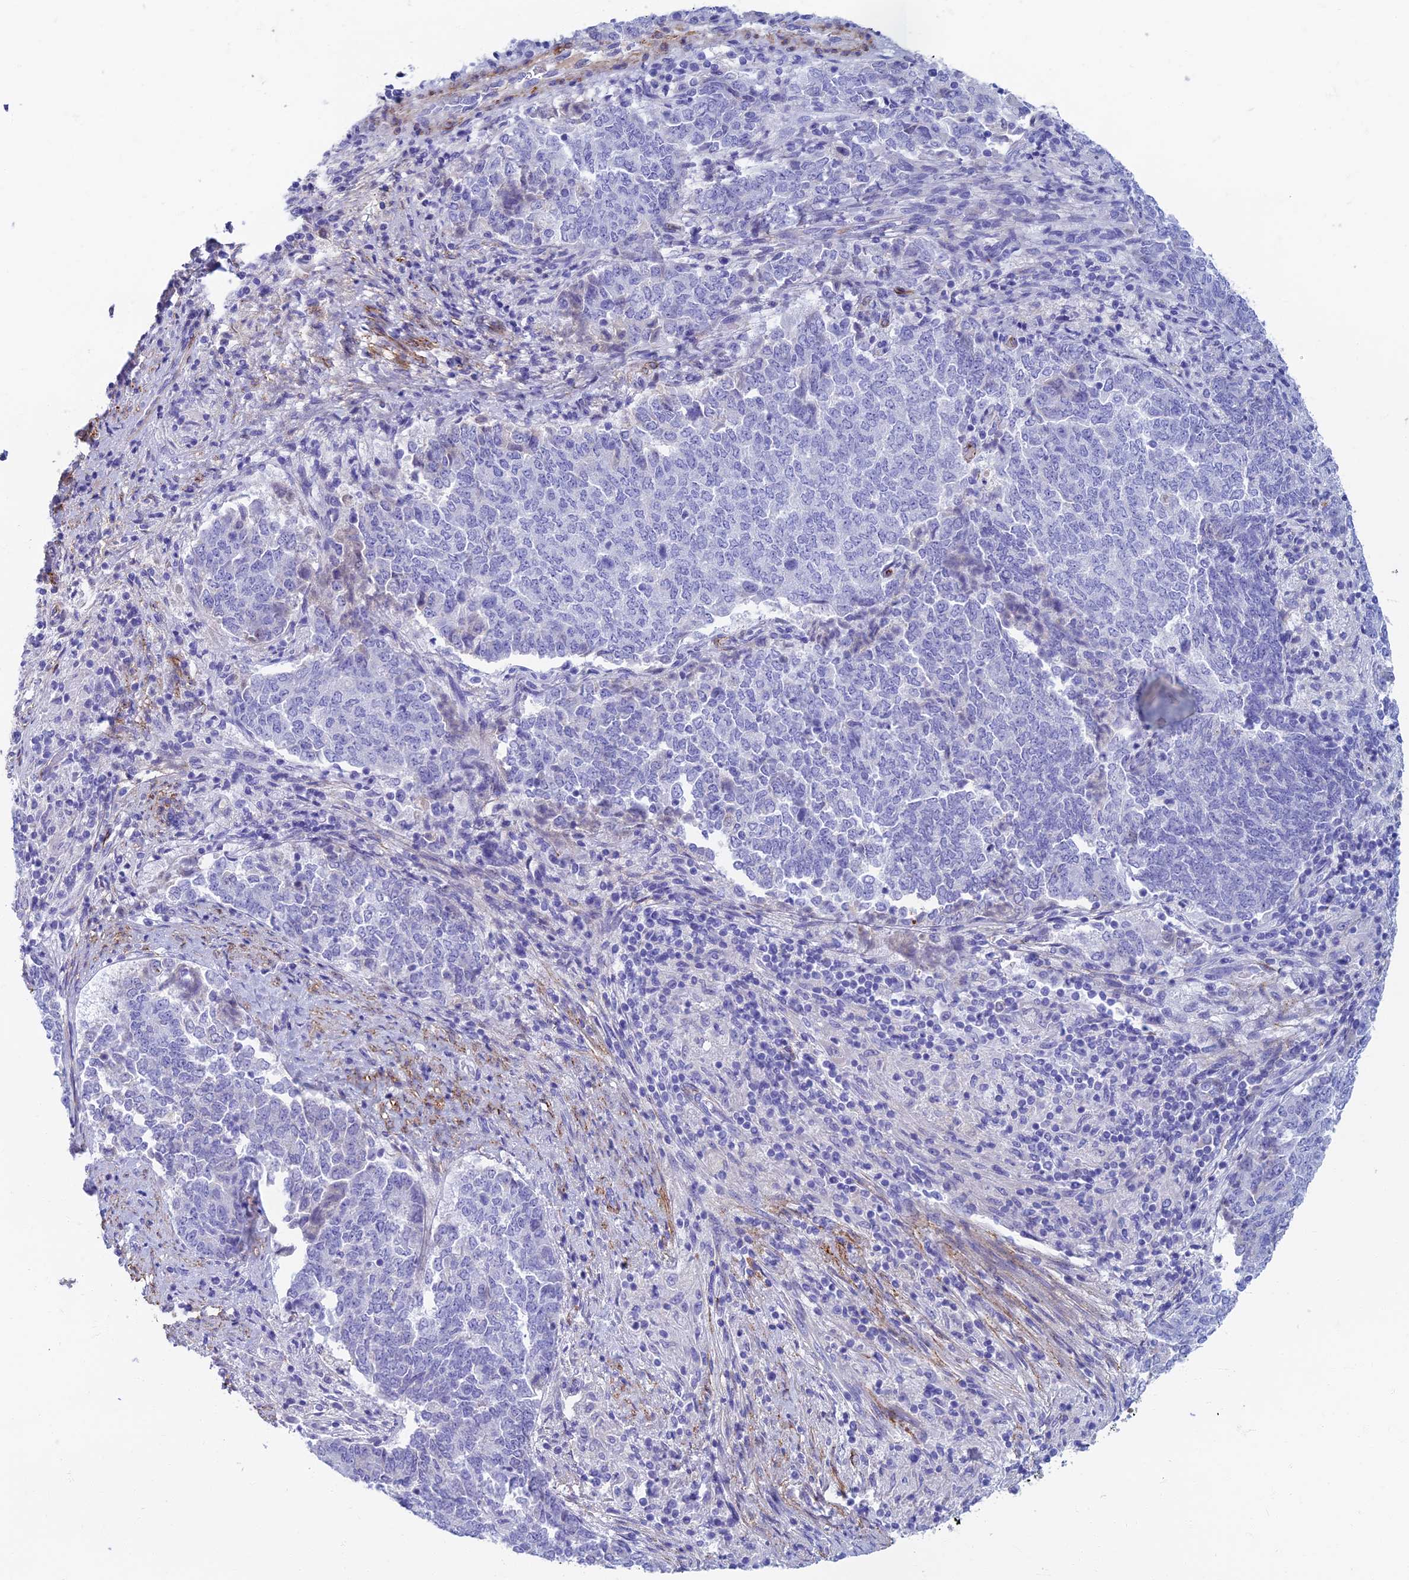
{"staining": {"intensity": "negative", "quantity": "none", "location": "none"}, "tissue": "endometrial cancer", "cell_type": "Tumor cells", "image_type": "cancer", "snomed": [{"axis": "morphology", "description": "Adenocarcinoma, NOS"}, {"axis": "topography", "description": "Endometrium"}], "caption": "Immunohistochemical staining of endometrial adenocarcinoma demonstrates no significant positivity in tumor cells.", "gene": "ETFRF1", "patient": {"sex": "female", "age": 80}}